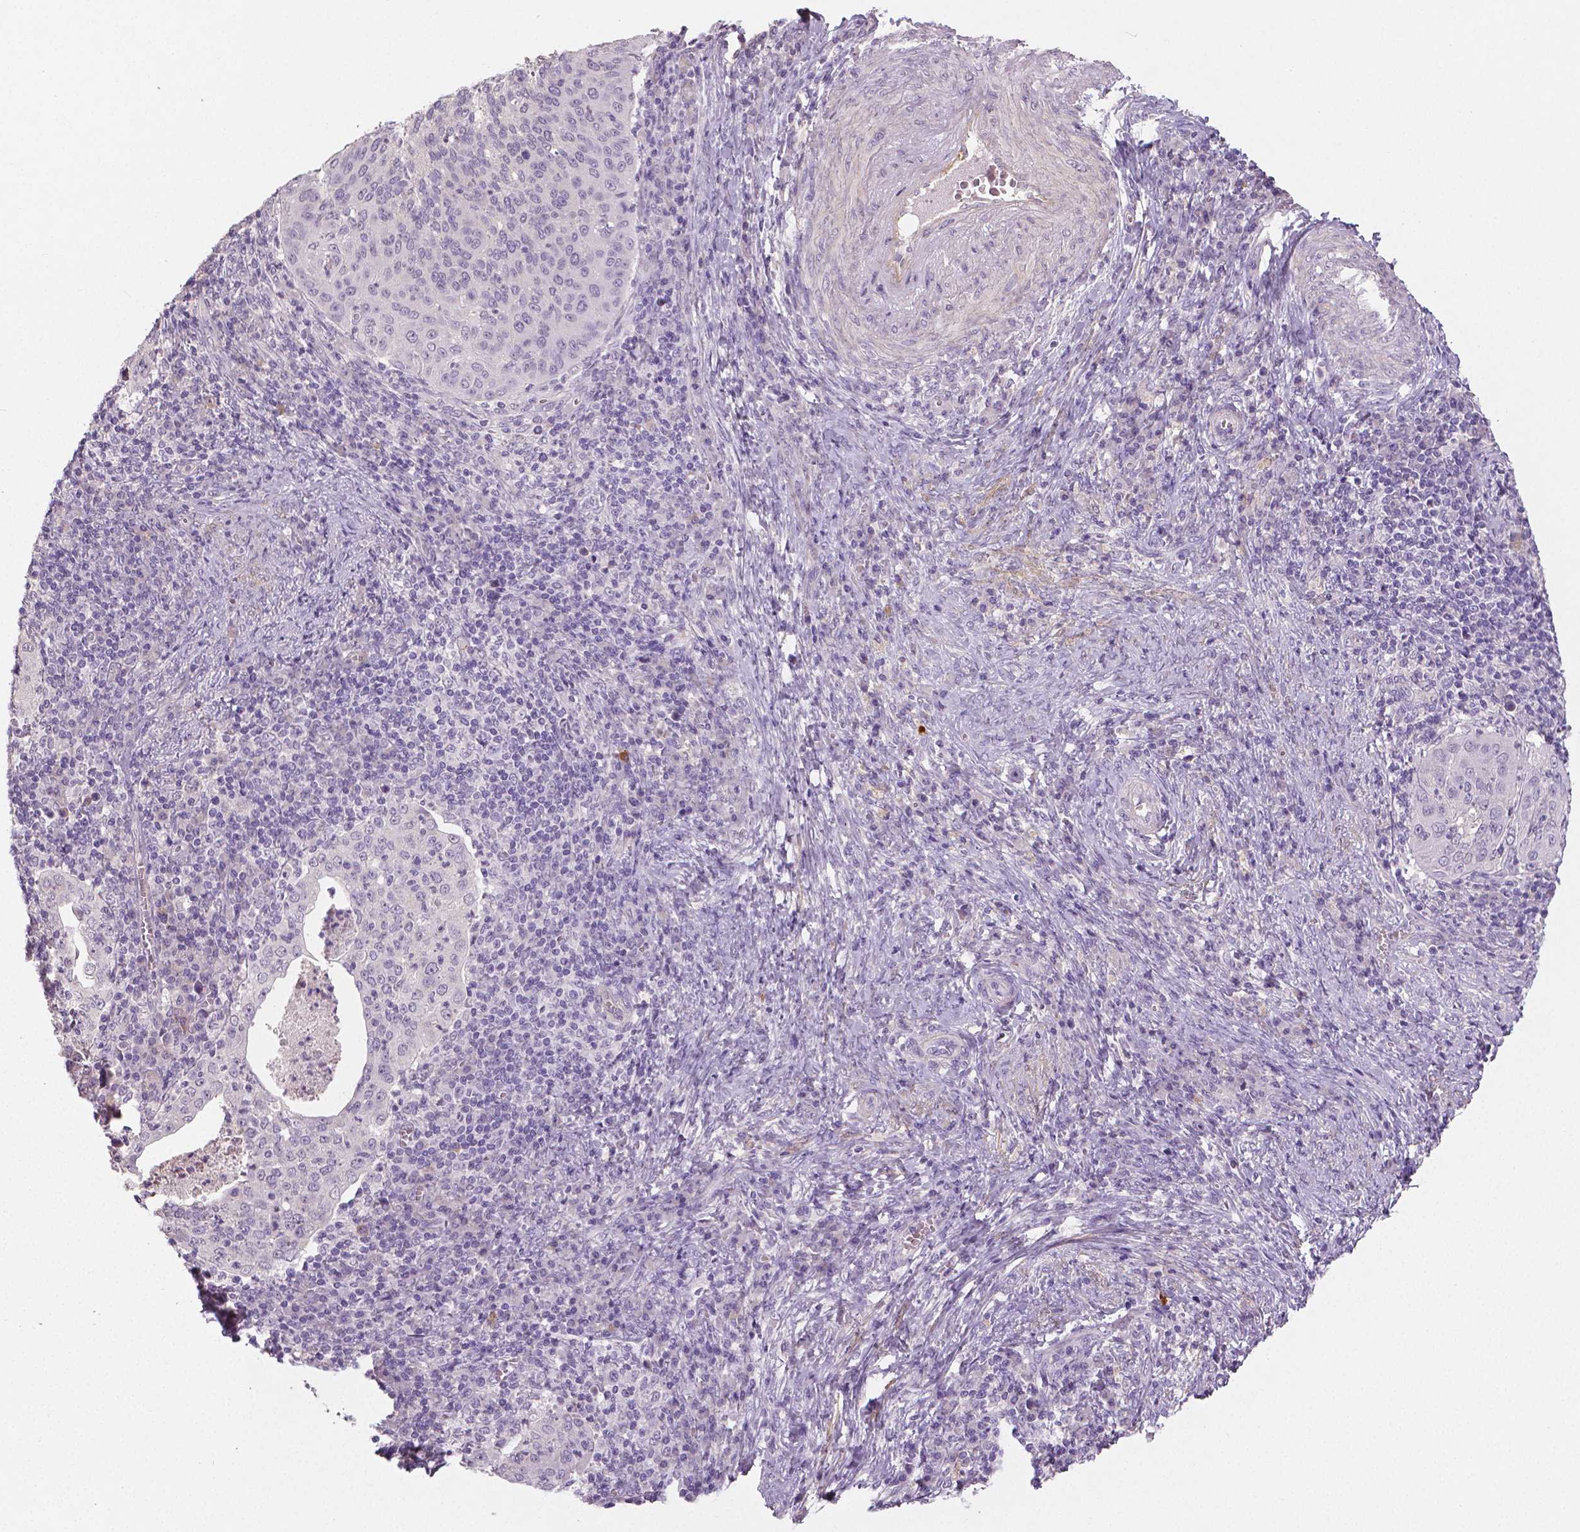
{"staining": {"intensity": "negative", "quantity": "none", "location": "none"}, "tissue": "cervical cancer", "cell_type": "Tumor cells", "image_type": "cancer", "snomed": [{"axis": "morphology", "description": "Squamous cell carcinoma, NOS"}, {"axis": "topography", "description": "Cervix"}], "caption": "A high-resolution photomicrograph shows immunohistochemistry staining of cervical cancer (squamous cell carcinoma), which shows no significant expression in tumor cells.", "gene": "FLT1", "patient": {"sex": "female", "age": 39}}